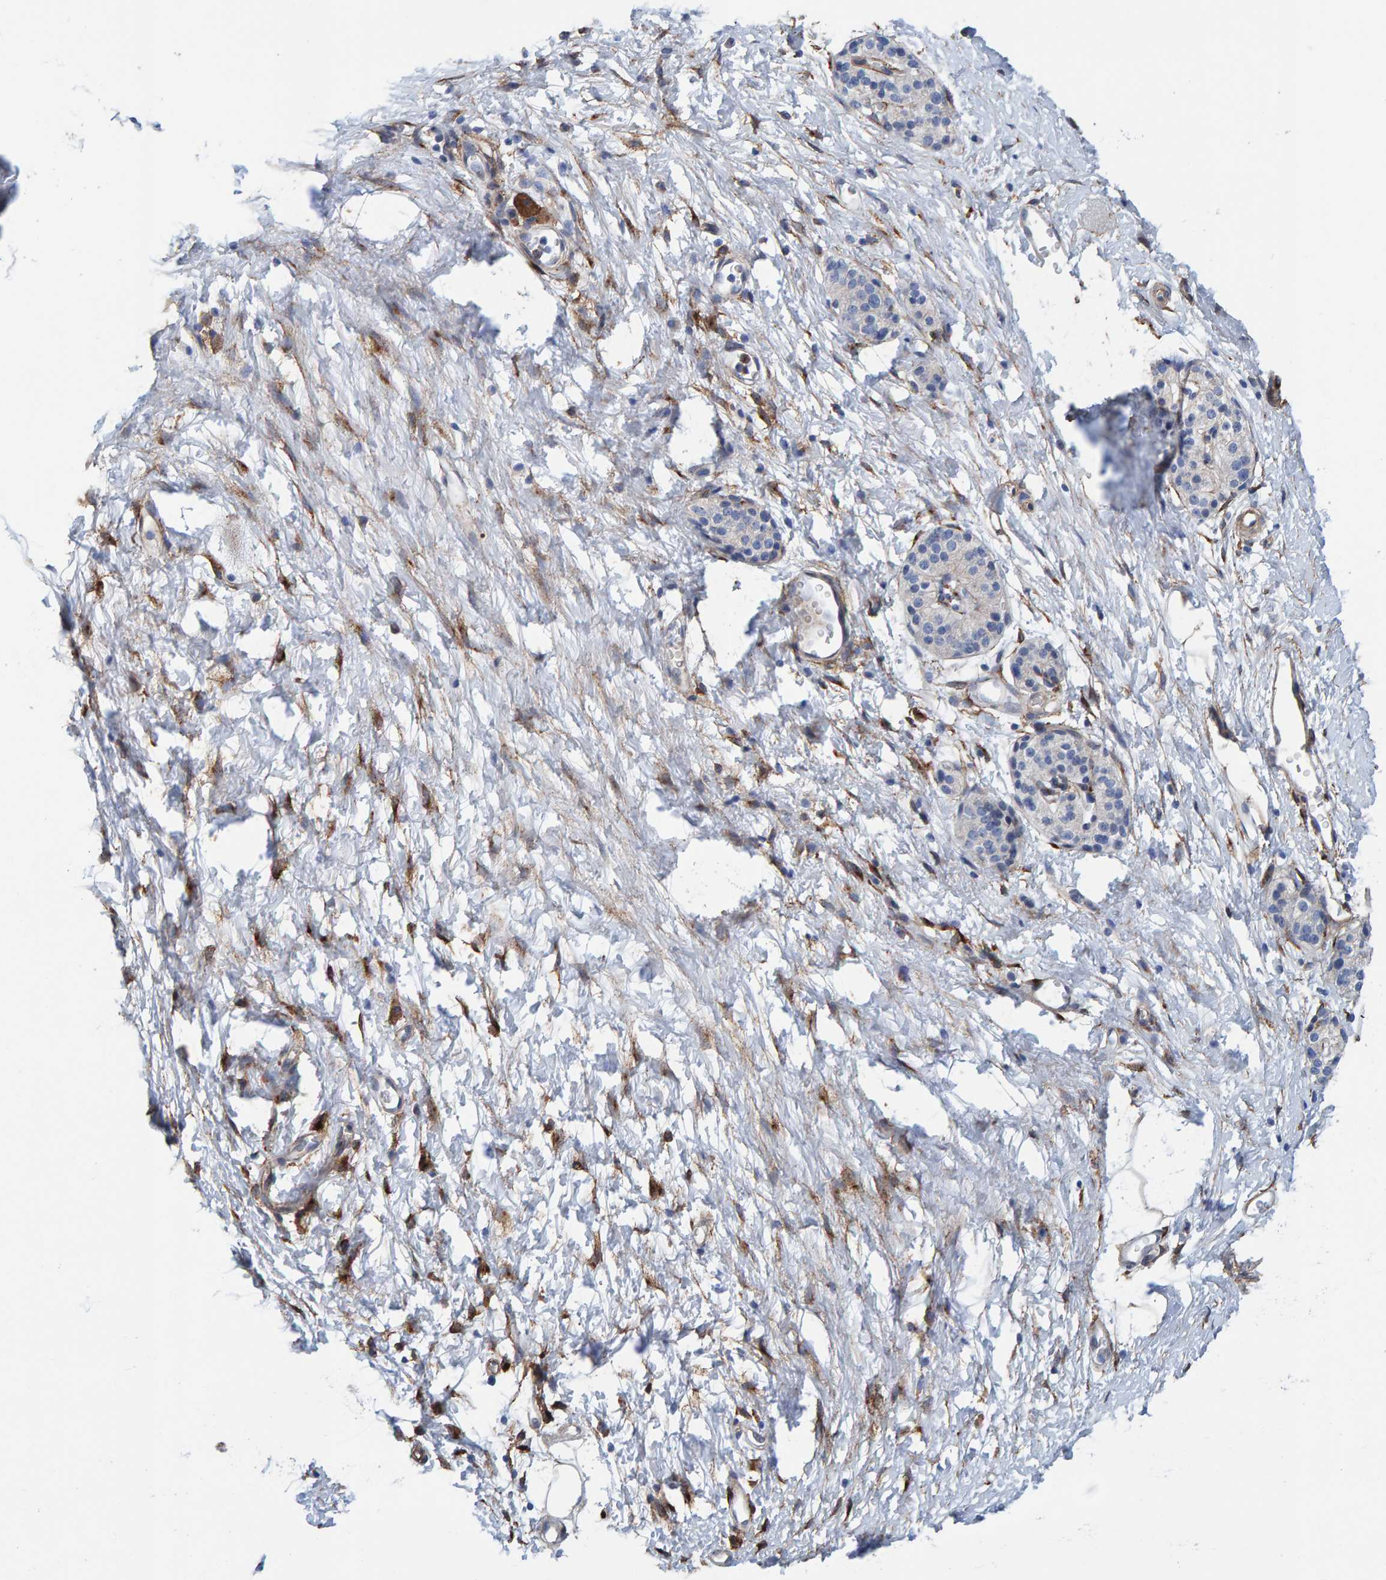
{"staining": {"intensity": "negative", "quantity": "none", "location": "none"}, "tissue": "pancreatic cancer", "cell_type": "Tumor cells", "image_type": "cancer", "snomed": [{"axis": "morphology", "description": "Adenocarcinoma, NOS"}, {"axis": "topography", "description": "Pancreas"}], "caption": "Micrograph shows no protein expression in tumor cells of pancreatic cancer tissue.", "gene": "LRP1", "patient": {"sex": "male", "age": 50}}